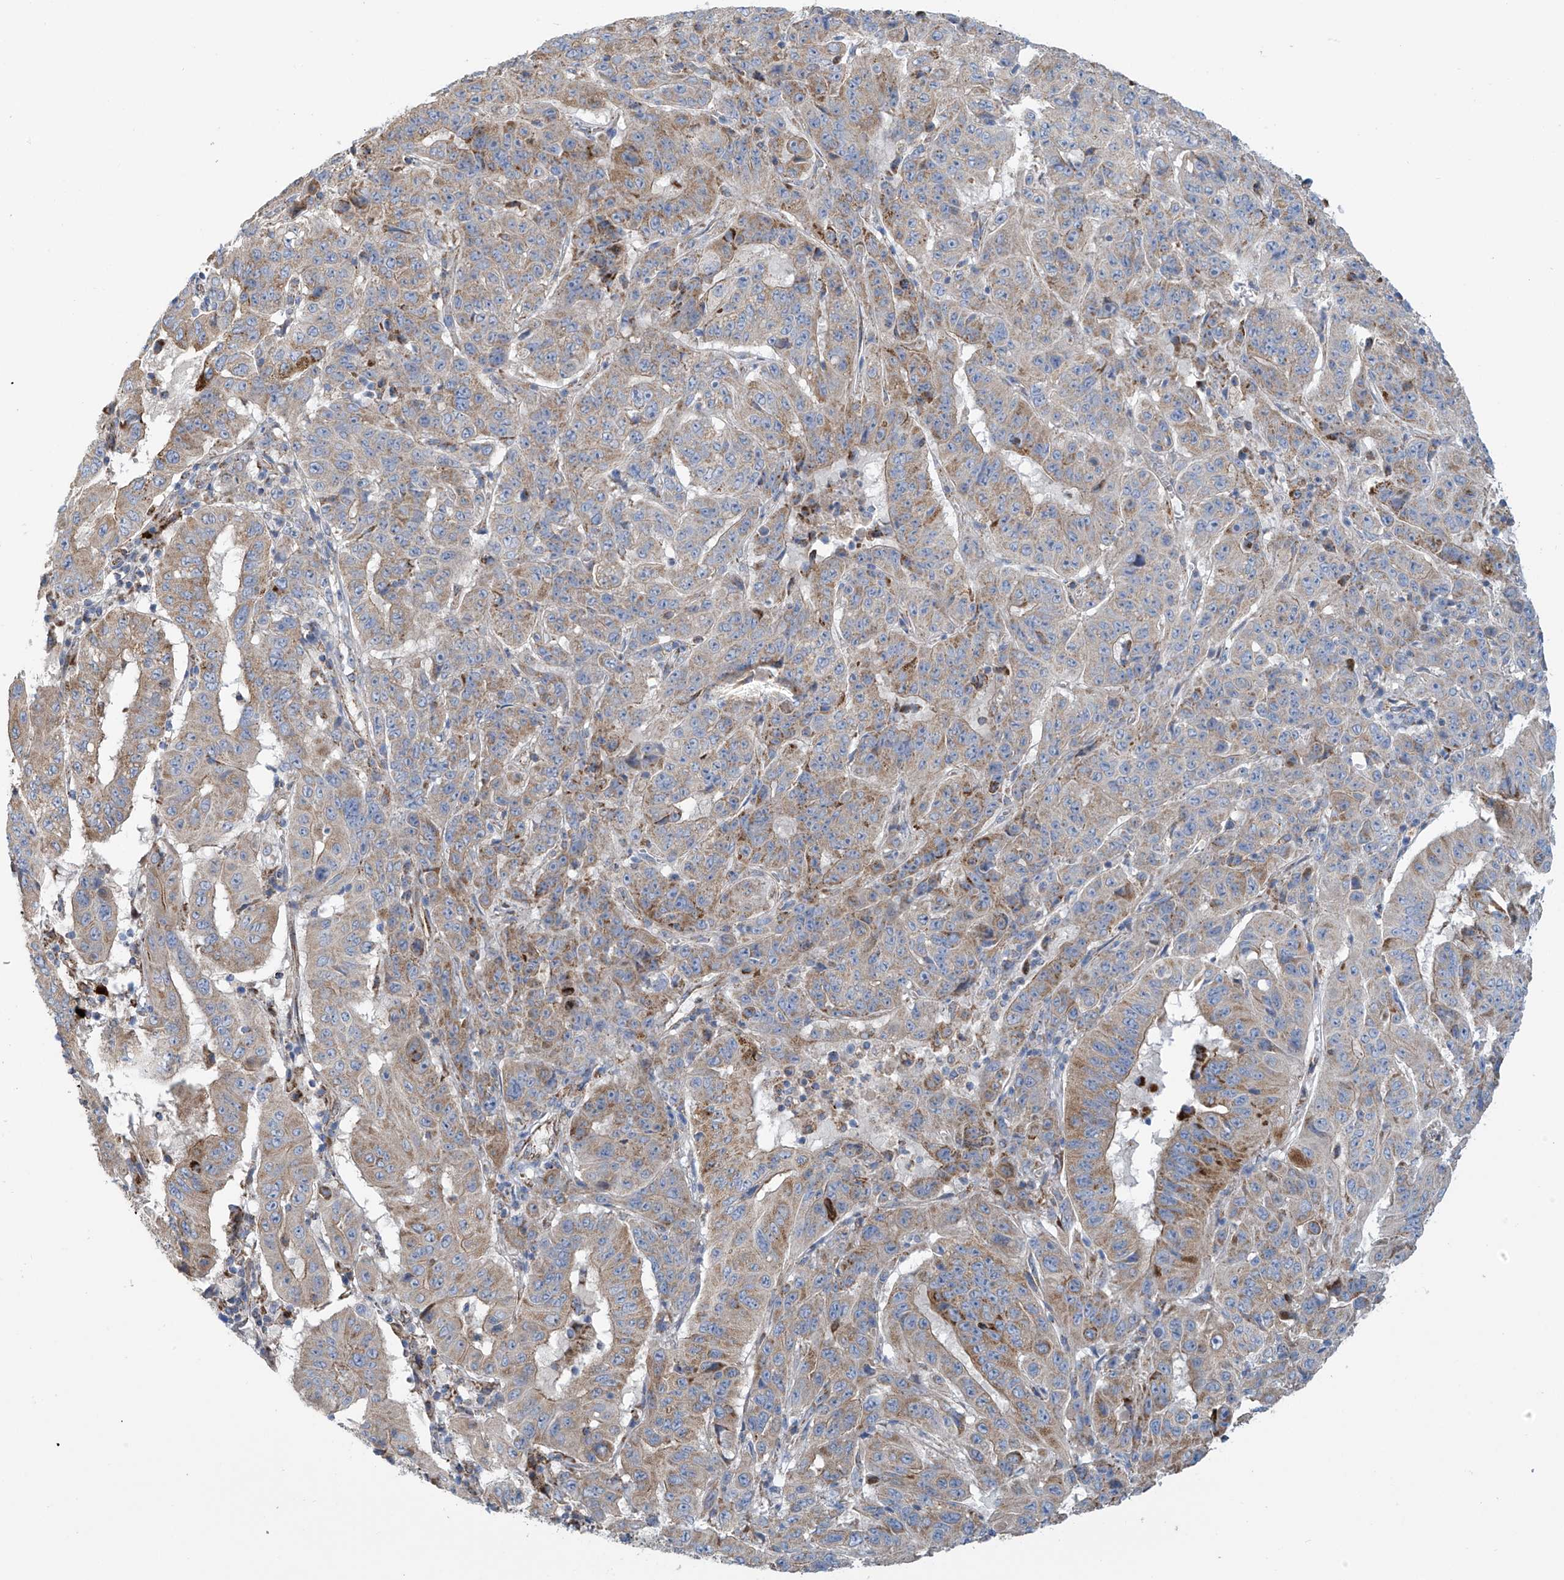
{"staining": {"intensity": "moderate", "quantity": "25%-75%", "location": "cytoplasmic/membranous"}, "tissue": "pancreatic cancer", "cell_type": "Tumor cells", "image_type": "cancer", "snomed": [{"axis": "morphology", "description": "Adenocarcinoma, NOS"}, {"axis": "topography", "description": "Pancreas"}], "caption": "Immunohistochemical staining of human pancreatic adenocarcinoma exhibits medium levels of moderate cytoplasmic/membranous protein staining in about 25%-75% of tumor cells. (Brightfield microscopy of DAB IHC at high magnification).", "gene": "EIF5B", "patient": {"sex": "male", "age": 63}}